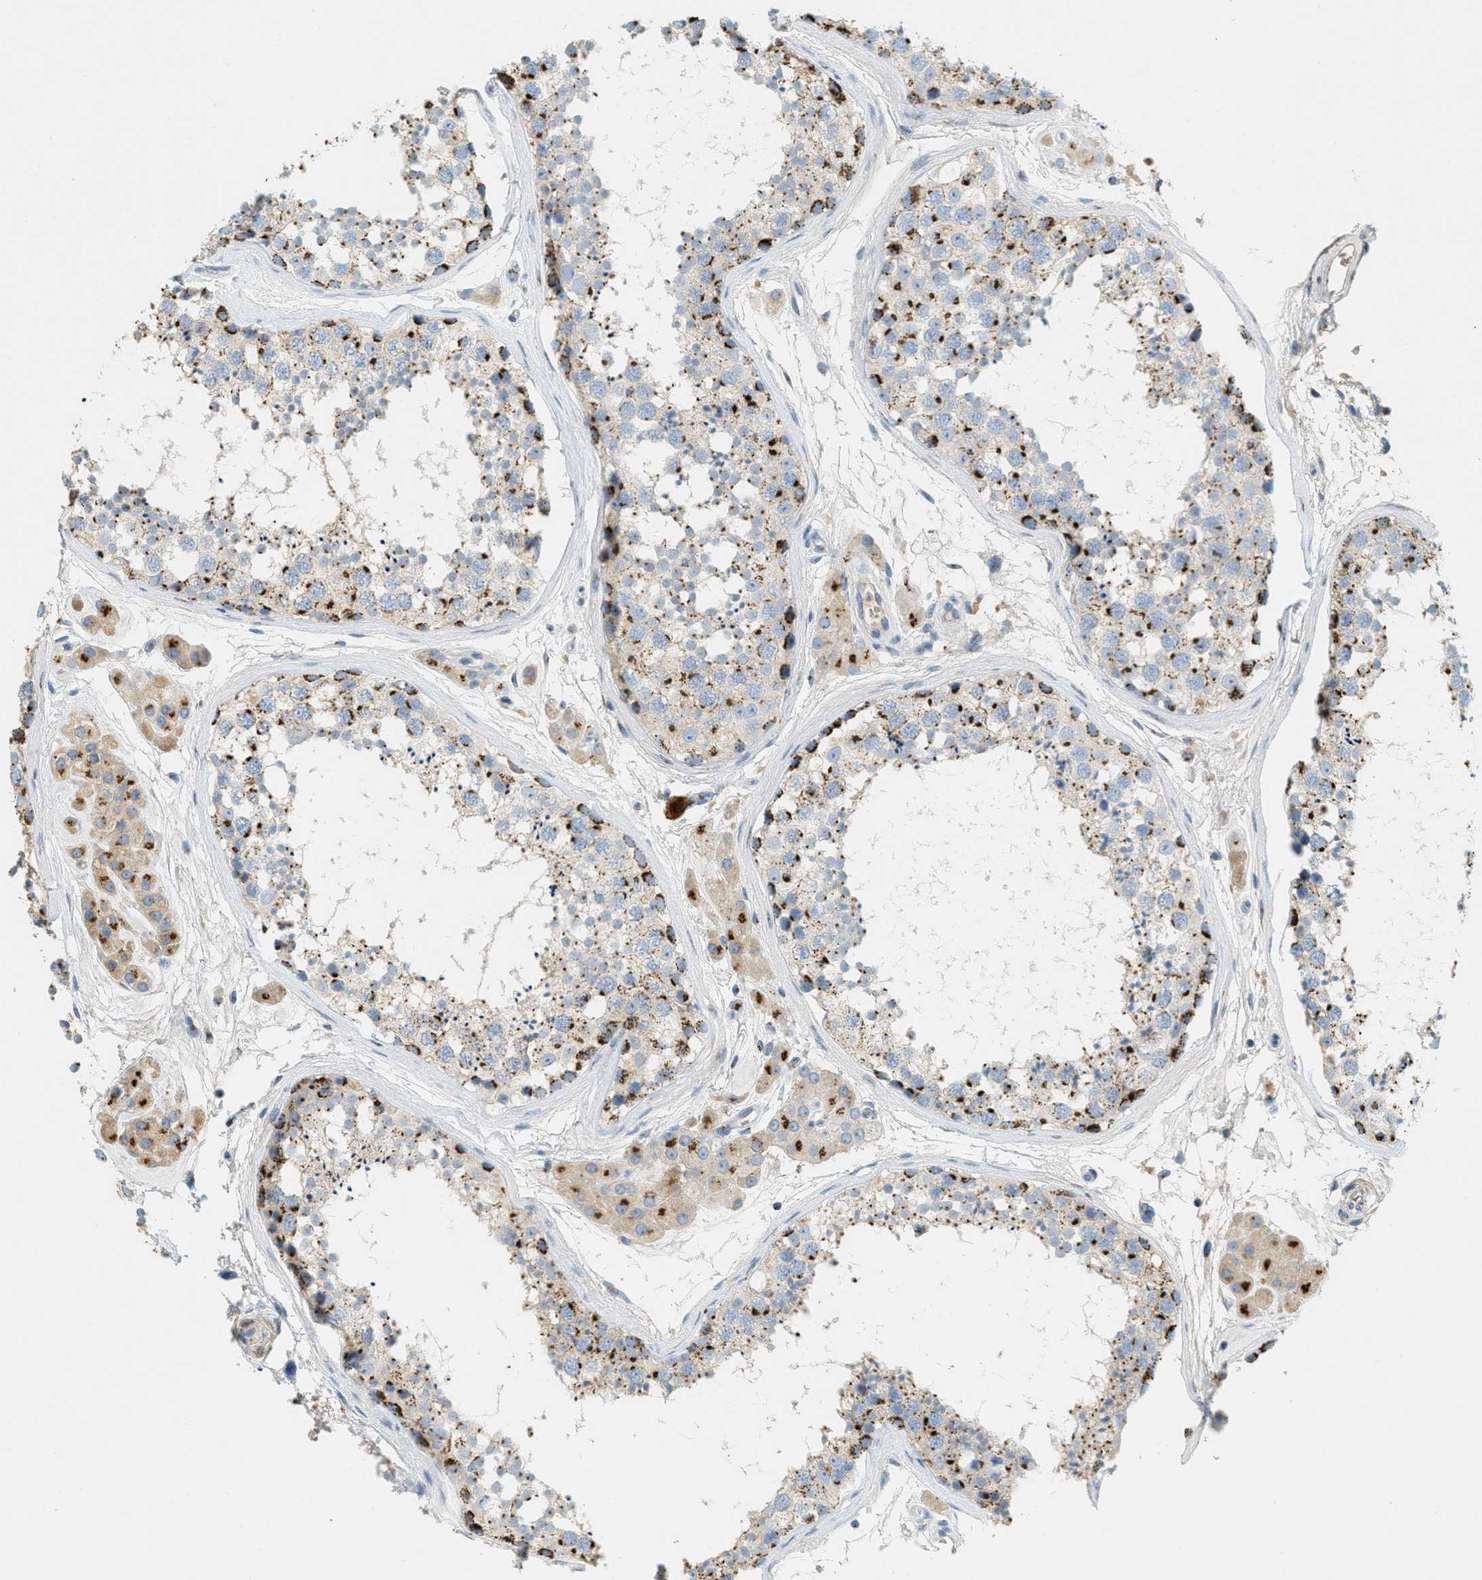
{"staining": {"intensity": "strong", "quantity": "25%-75%", "location": "cytoplasmic/membranous"}, "tissue": "testis", "cell_type": "Cells in seminiferous ducts", "image_type": "normal", "snomed": [{"axis": "morphology", "description": "Normal tissue, NOS"}, {"axis": "topography", "description": "Testis"}], "caption": "DAB (3,3'-diaminobenzidine) immunohistochemical staining of normal testis displays strong cytoplasmic/membranous protein expression in approximately 25%-75% of cells in seminiferous ducts.", "gene": "ENTPD4", "patient": {"sex": "male", "age": 56}}